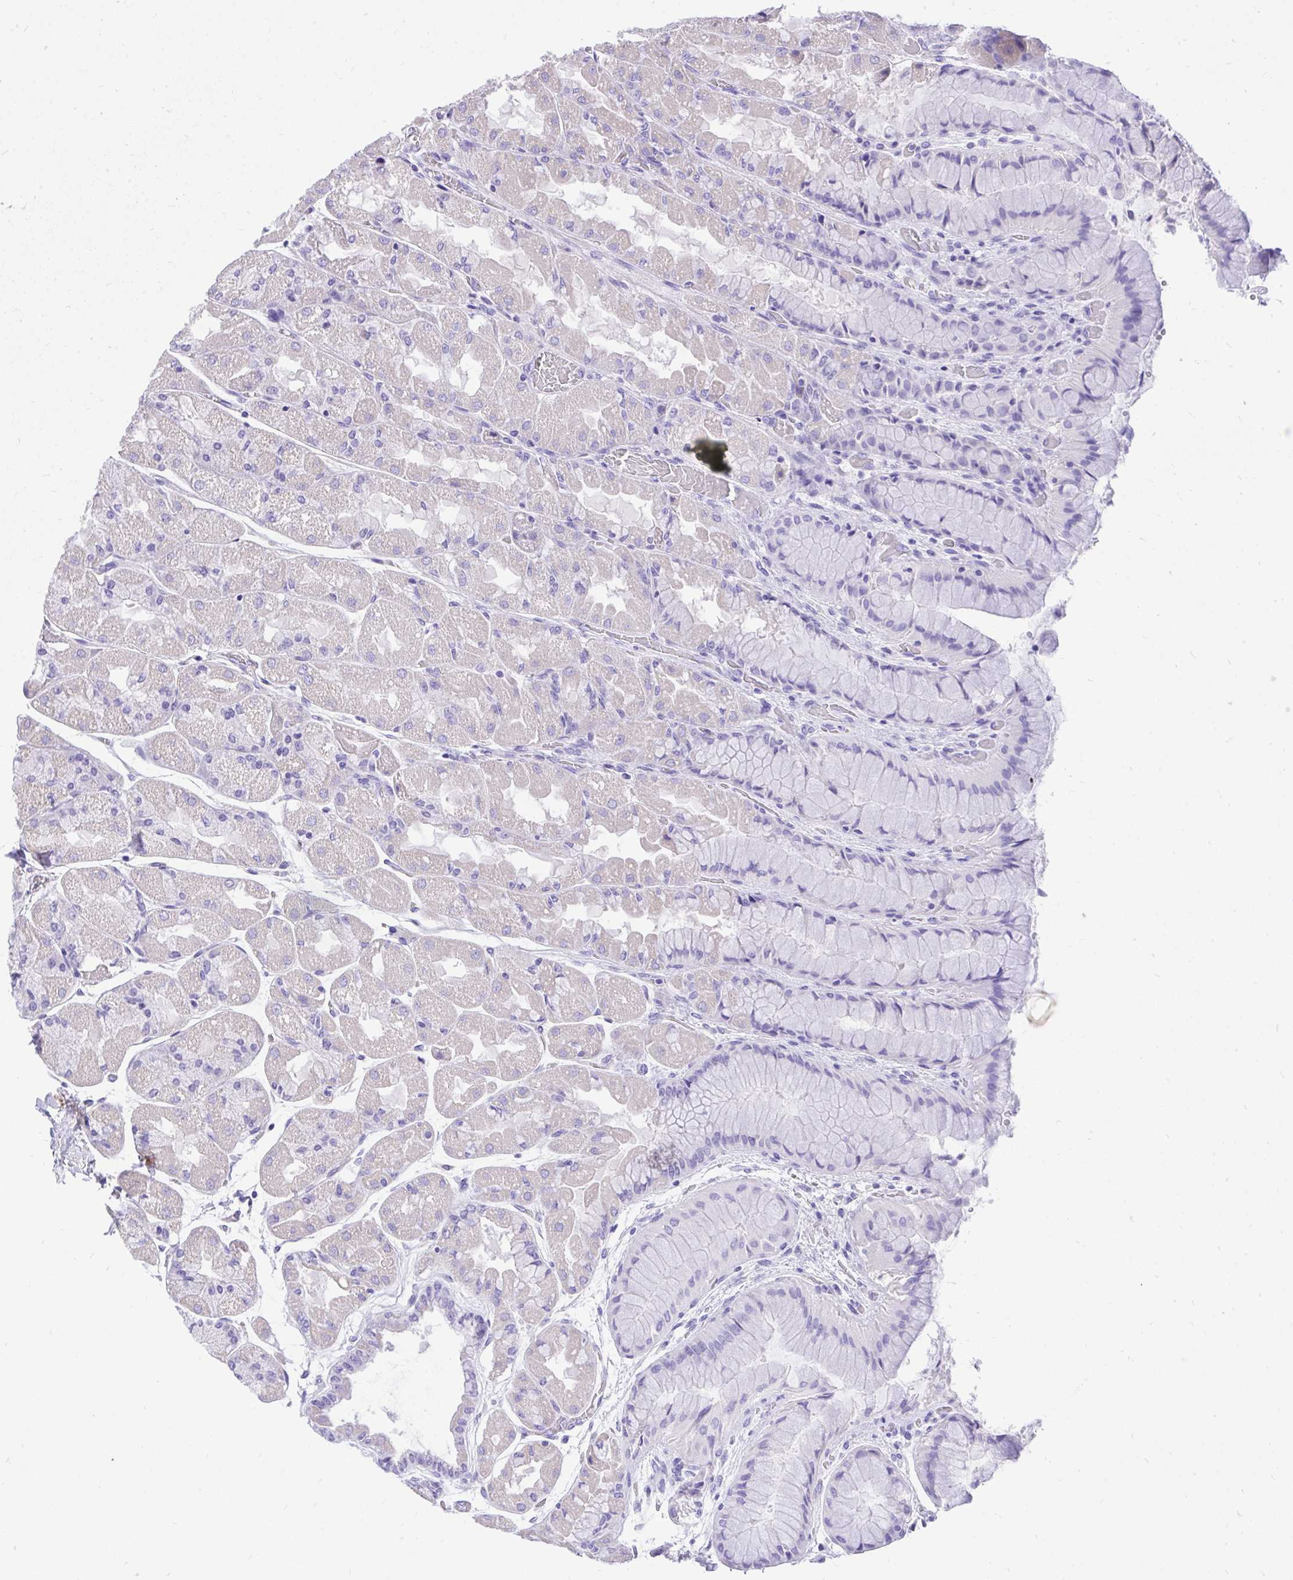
{"staining": {"intensity": "negative", "quantity": "none", "location": "none"}, "tissue": "stomach", "cell_type": "Glandular cells", "image_type": "normal", "snomed": [{"axis": "morphology", "description": "Normal tissue, NOS"}, {"axis": "topography", "description": "Stomach"}], "caption": "Immunohistochemical staining of benign stomach shows no significant expression in glandular cells. Brightfield microscopy of immunohistochemistry (IHC) stained with DAB (brown) and hematoxylin (blue), captured at high magnification.", "gene": "MON1A", "patient": {"sex": "female", "age": 61}}